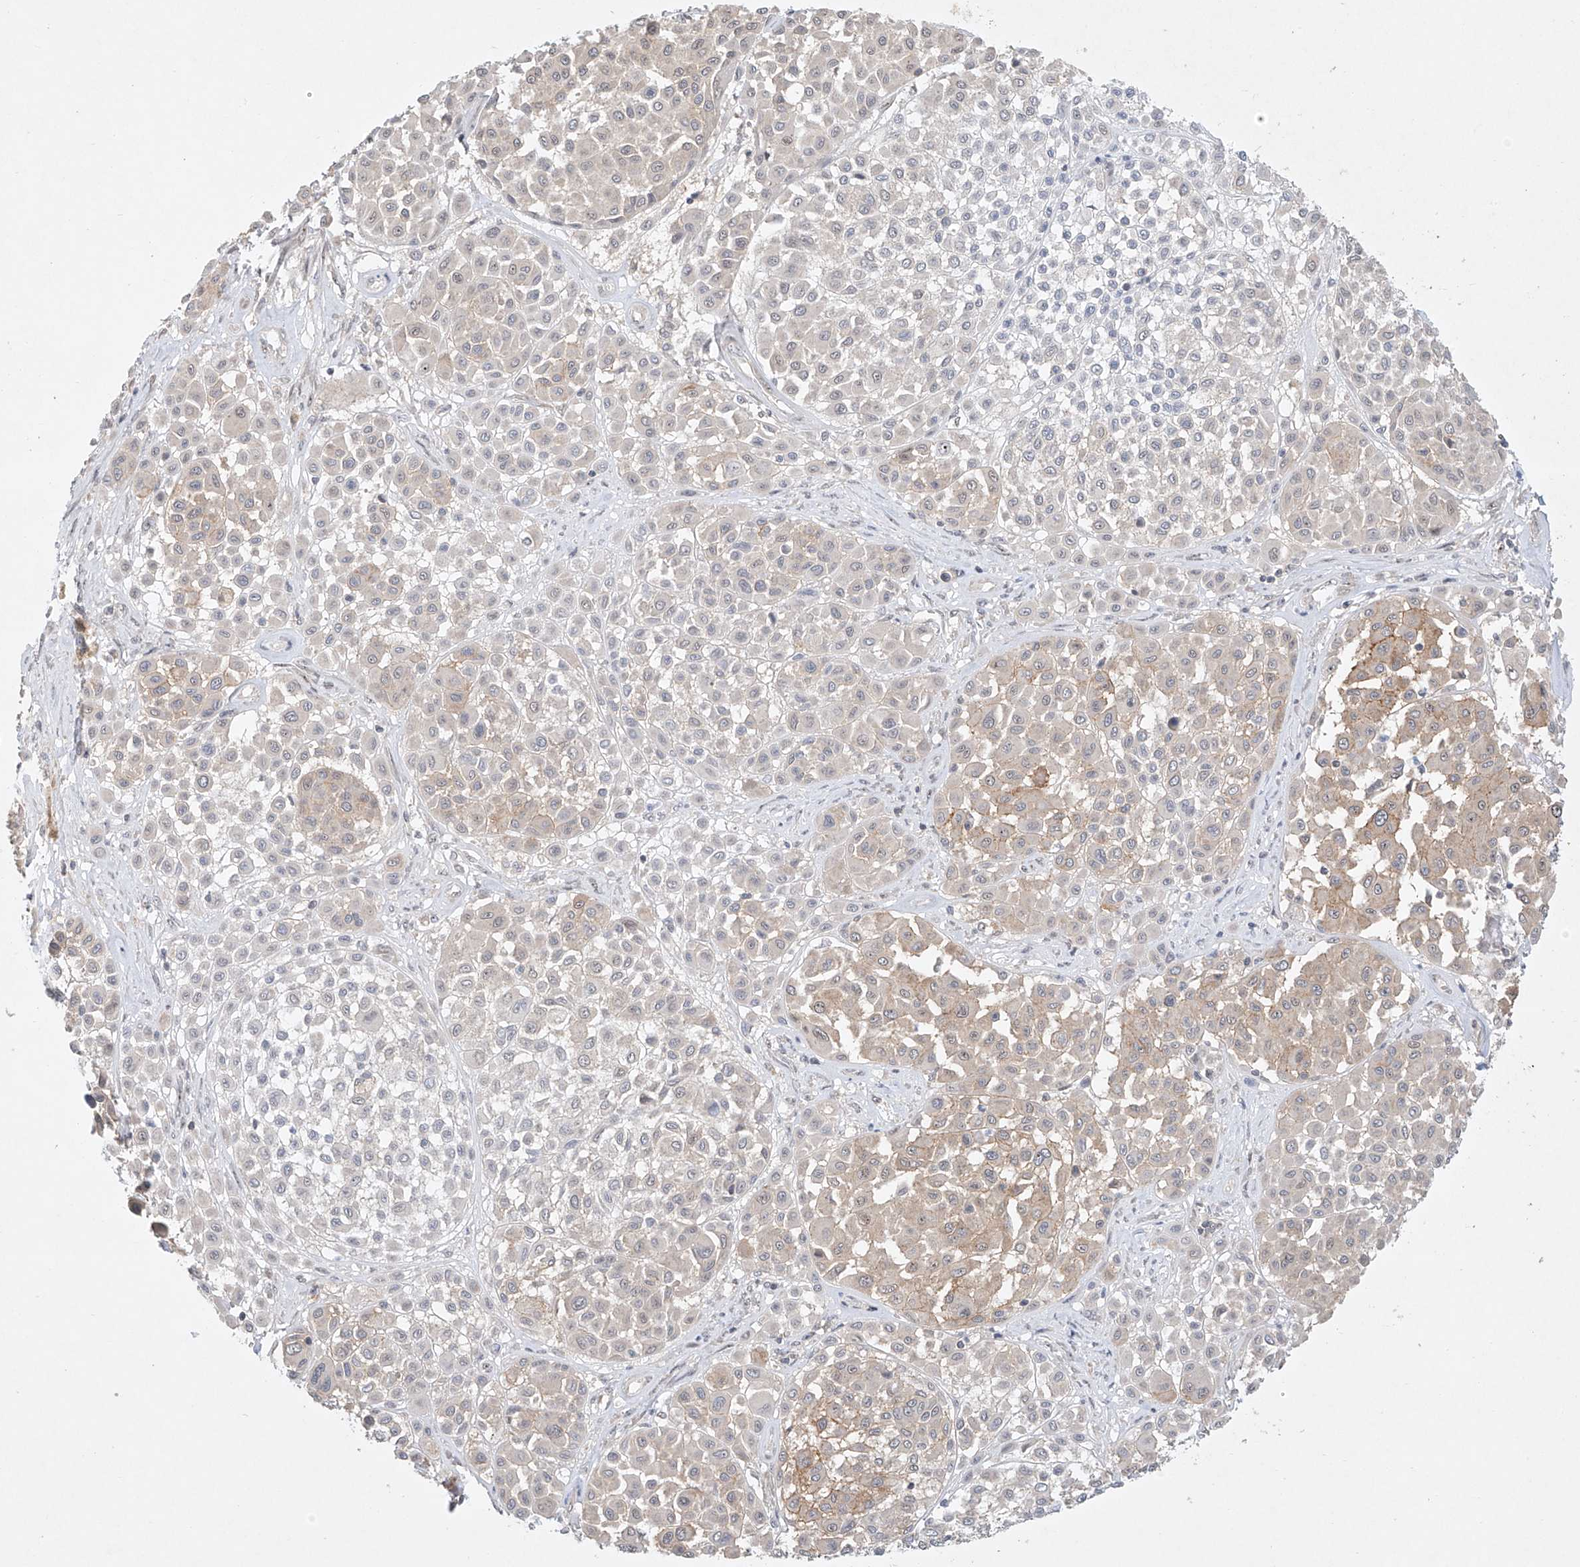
{"staining": {"intensity": "weak", "quantity": "<25%", "location": "cytoplasmic/membranous"}, "tissue": "melanoma", "cell_type": "Tumor cells", "image_type": "cancer", "snomed": [{"axis": "morphology", "description": "Malignant melanoma, Metastatic site"}, {"axis": "topography", "description": "Soft tissue"}], "caption": "DAB immunohistochemical staining of melanoma demonstrates no significant staining in tumor cells.", "gene": "TASP1", "patient": {"sex": "male", "age": 41}}